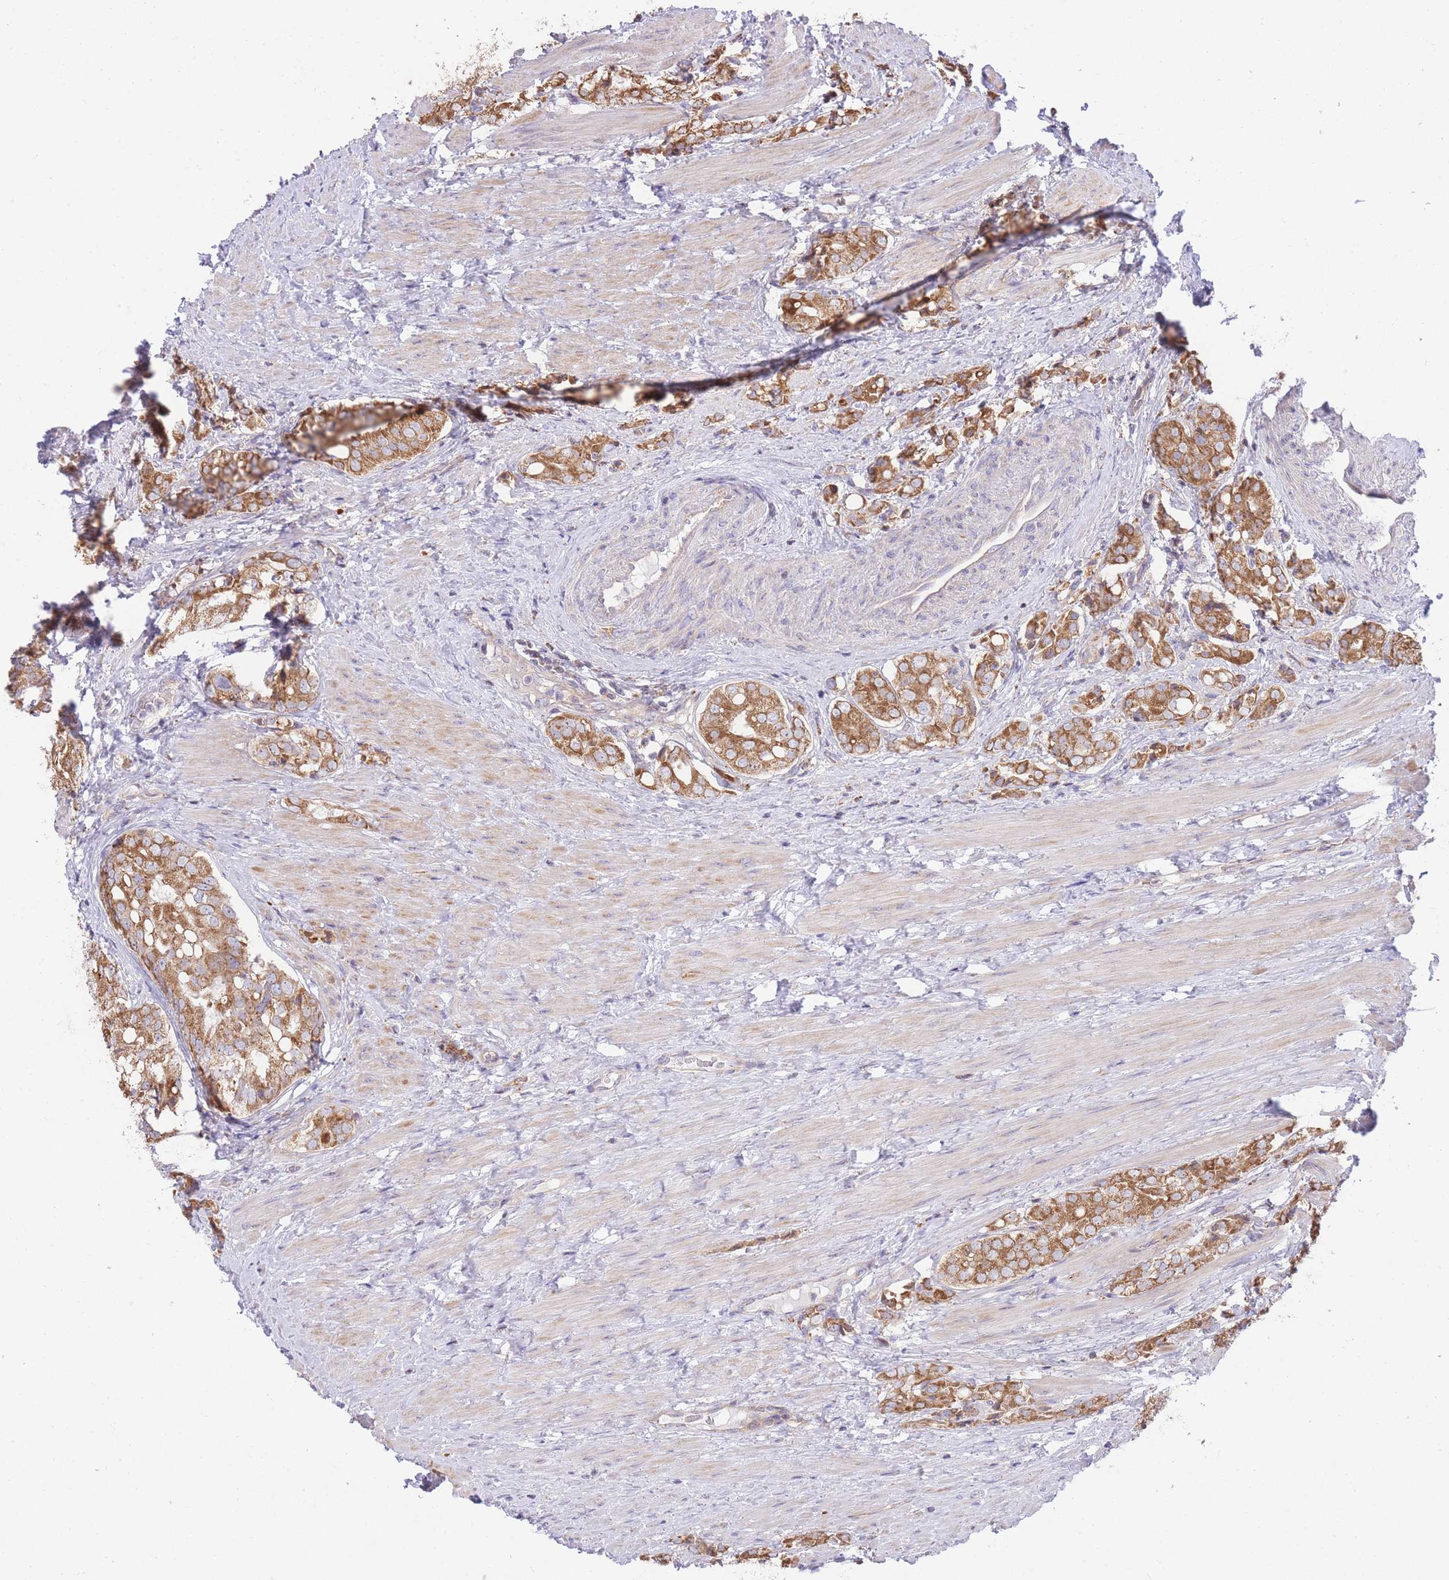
{"staining": {"intensity": "moderate", "quantity": ">75%", "location": "cytoplasmic/membranous"}, "tissue": "prostate cancer", "cell_type": "Tumor cells", "image_type": "cancer", "snomed": [{"axis": "morphology", "description": "Adenocarcinoma, High grade"}, {"axis": "topography", "description": "Prostate"}], "caption": "The micrograph exhibits staining of high-grade adenocarcinoma (prostate), revealing moderate cytoplasmic/membranous protein positivity (brown color) within tumor cells.", "gene": "BOLA2B", "patient": {"sex": "male", "age": 71}}